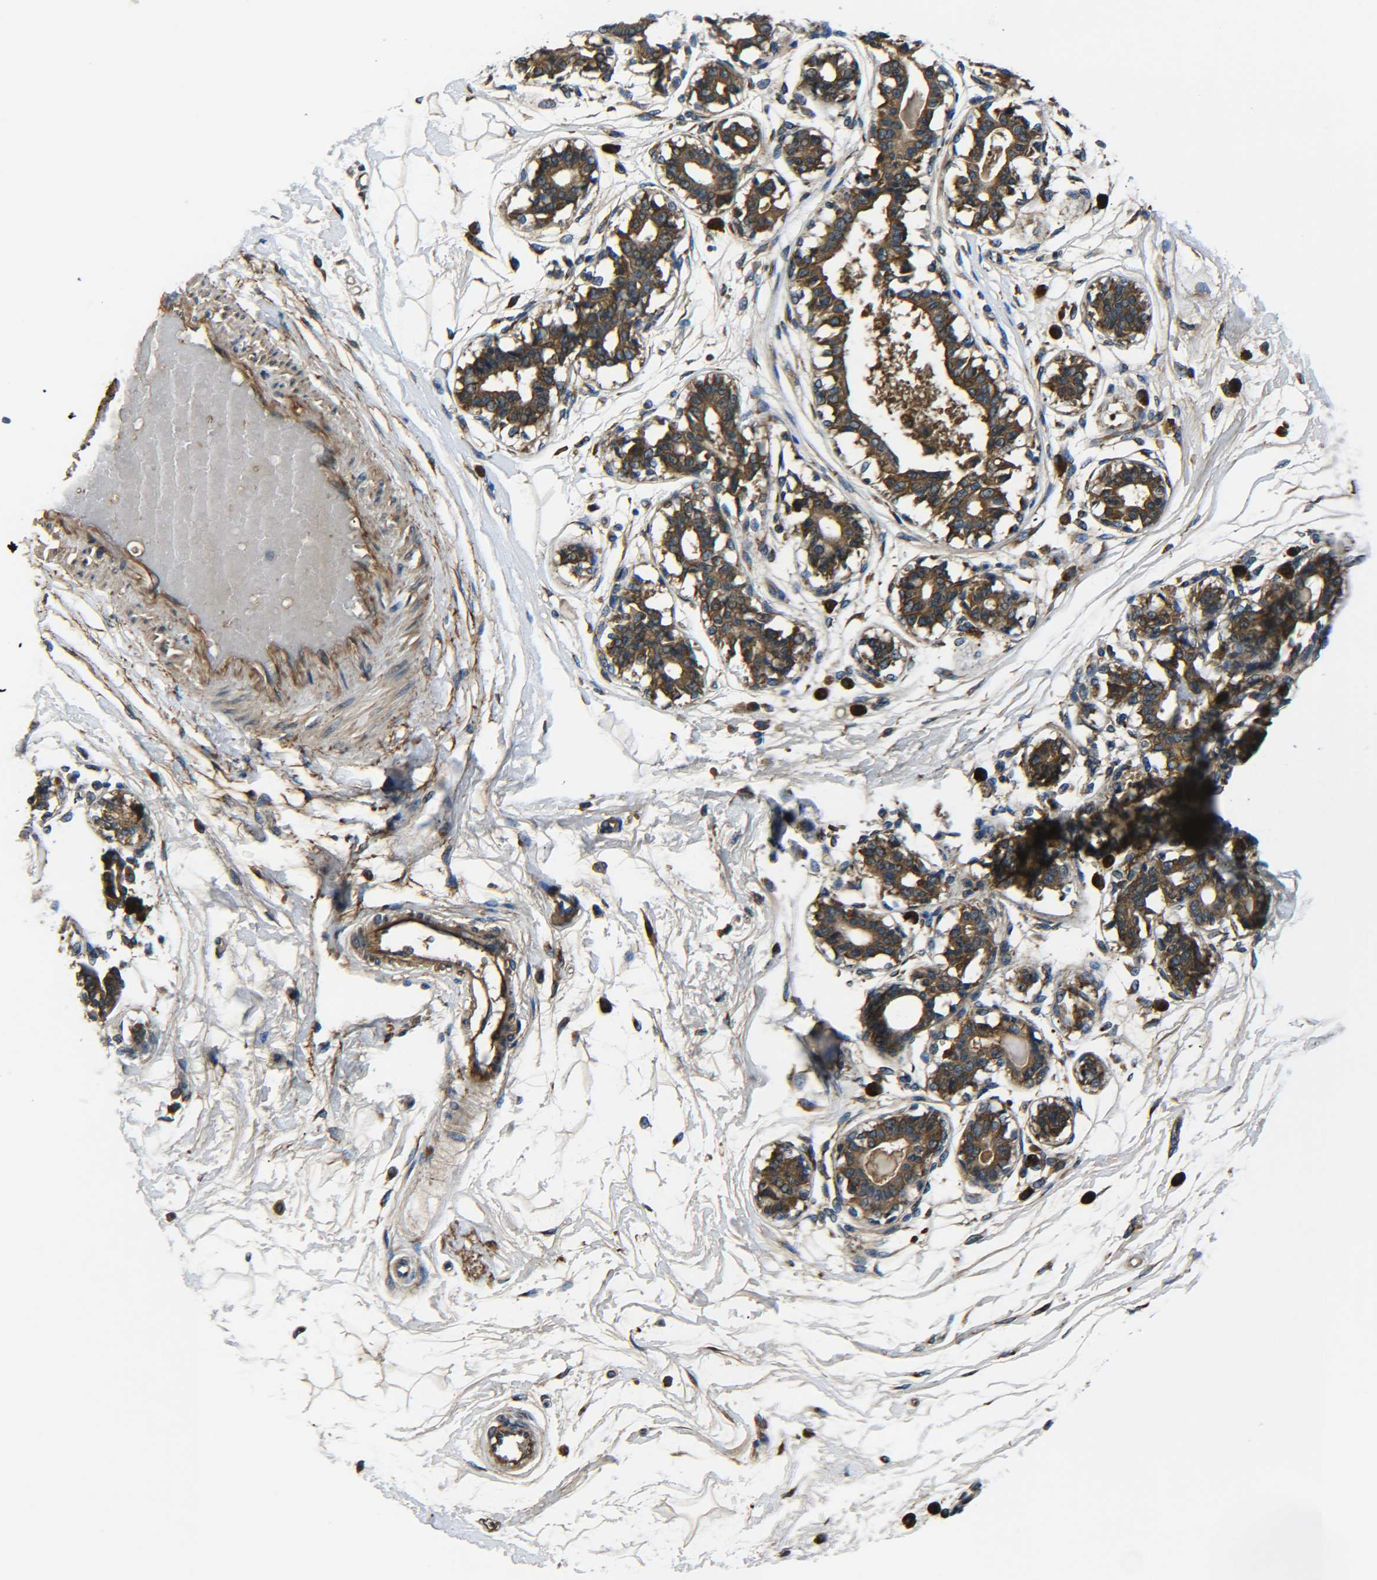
{"staining": {"intensity": "negative", "quantity": "none", "location": "none"}, "tissue": "breast", "cell_type": "Adipocytes", "image_type": "normal", "snomed": [{"axis": "morphology", "description": "Normal tissue, NOS"}, {"axis": "topography", "description": "Breast"}], "caption": "Human breast stained for a protein using IHC demonstrates no expression in adipocytes.", "gene": "PREB", "patient": {"sex": "female", "age": 45}}